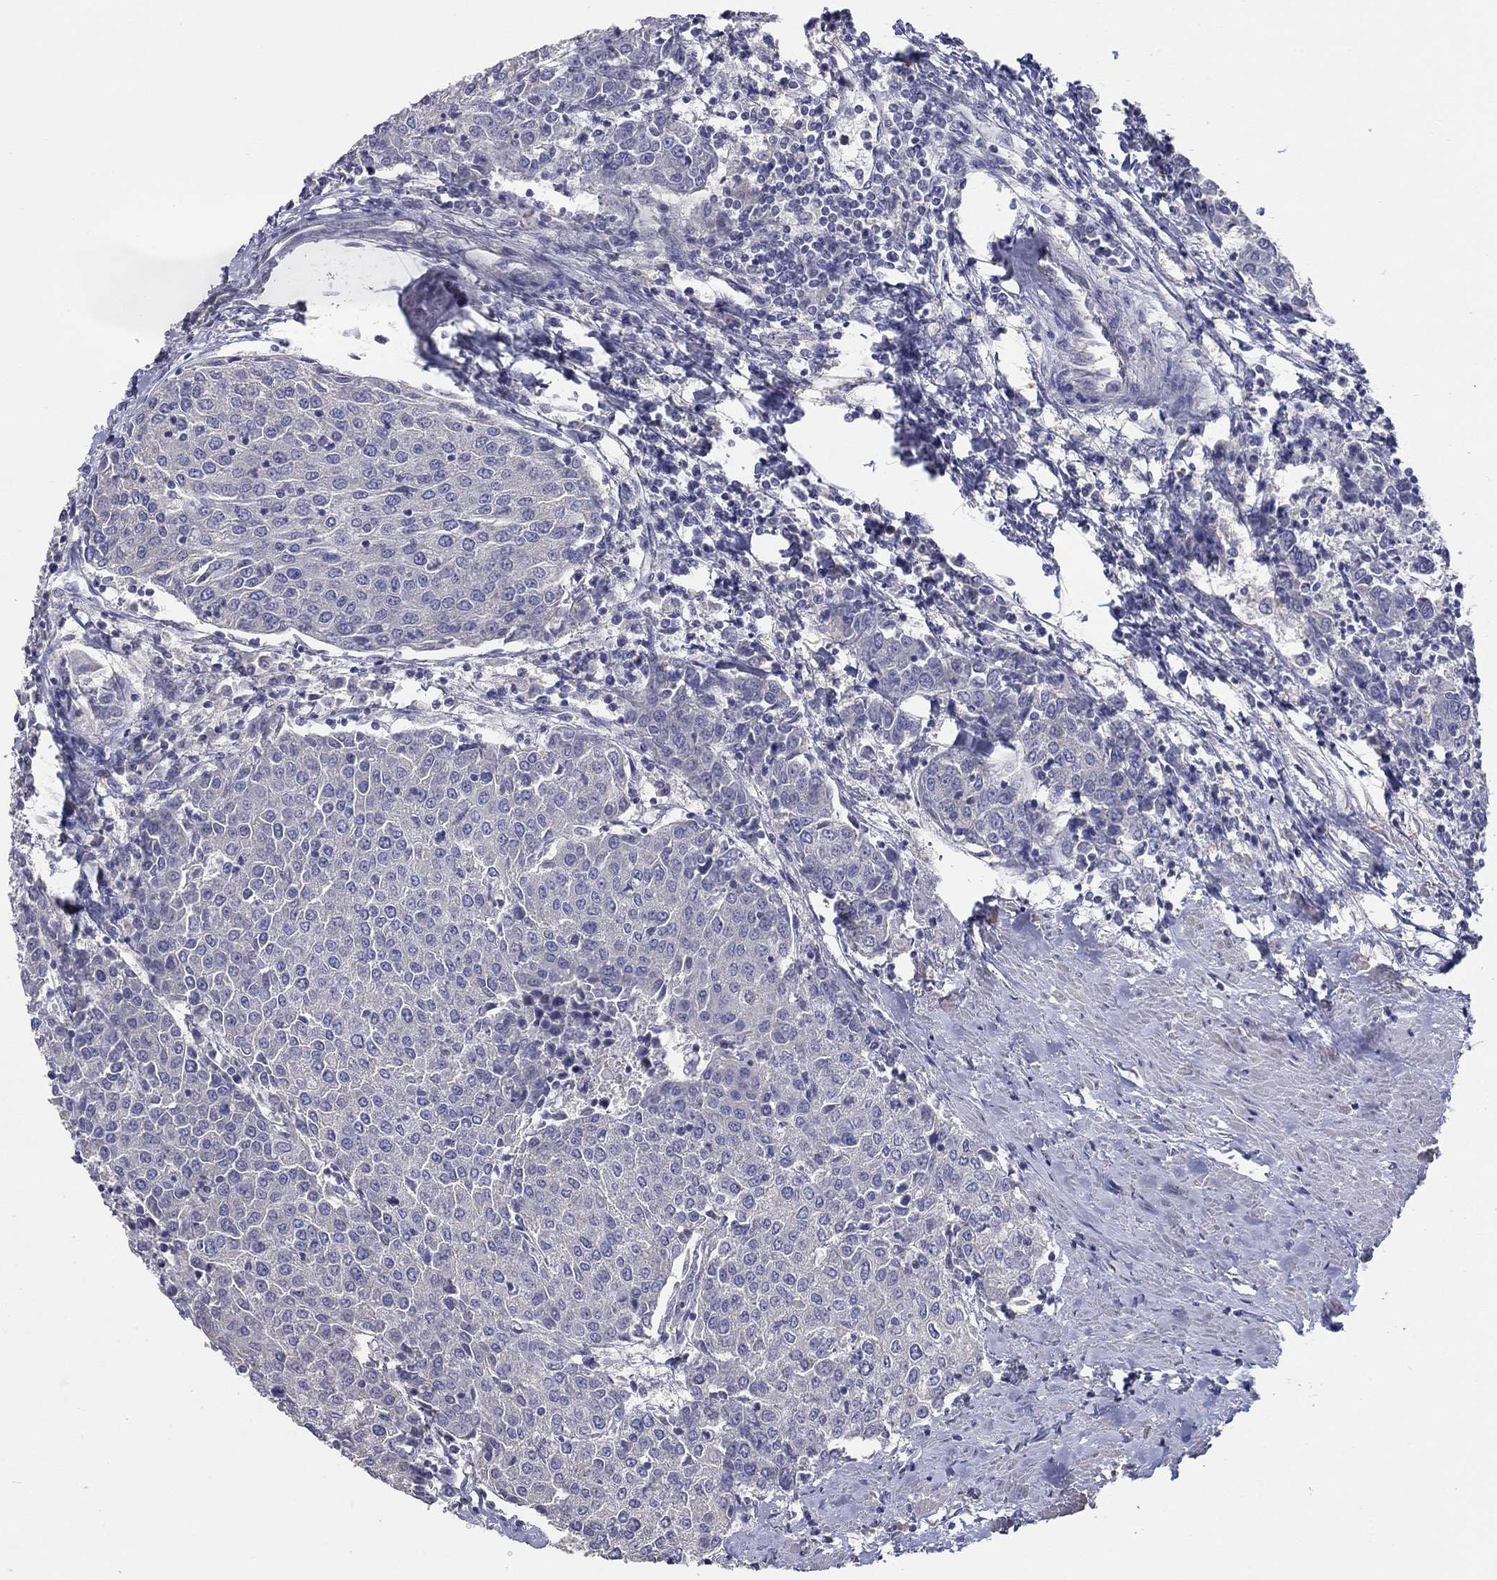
{"staining": {"intensity": "negative", "quantity": "none", "location": "none"}, "tissue": "urothelial cancer", "cell_type": "Tumor cells", "image_type": "cancer", "snomed": [{"axis": "morphology", "description": "Urothelial carcinoma, High grade"}, {"axis": "topography", "description": "Urinary bladder"}], "caption": "Tumor cells are negative for brown protein staining in high-grade urothelial carcinoma.", "gene": "DOCK3", "patient": {"sex": "female", "age": 85}}